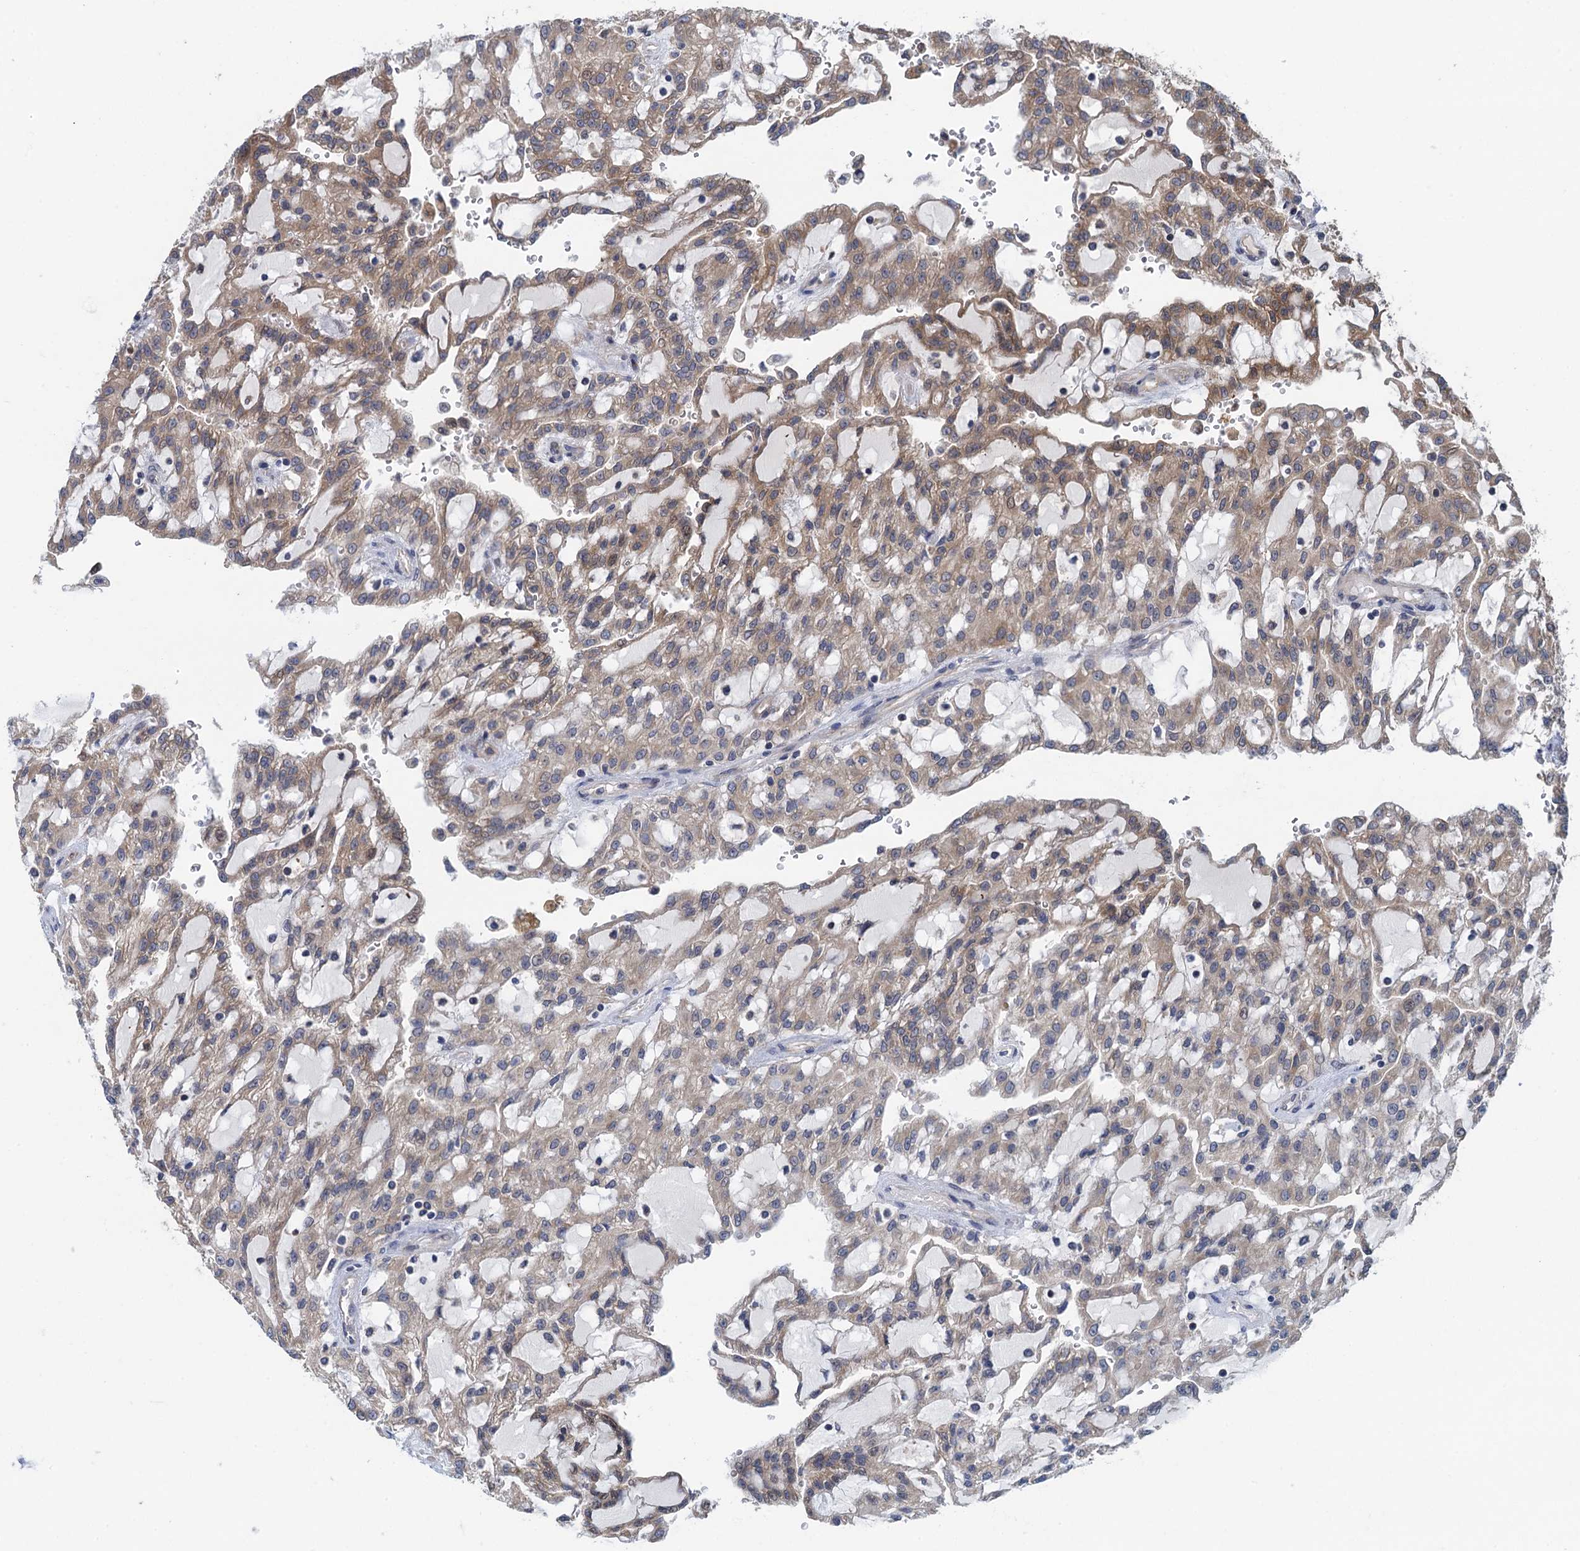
{"staining": {"intensity": "moderate", "quantity": "25%-75%", "location": "cytoplasmic/membranous"}, "tissue": "renal cancer", "cell_type": "Tumor cells", "image_type": "cancer", "snomed": [{"axis": "morphology", "description": "Adenocarcinoma, NOS"}, {"axis": "topography", "description": "Kidney"}], "caption": "Immunohistochemical staining of renal adenocarcinoma reveals moderate cytoplasmic/membranous protein staining in approximately 25%-75% of tumor cells. Nuclei are stained in blue.", "gene": "CNTN5", "patient": {"sex": "male", "age": 63}}